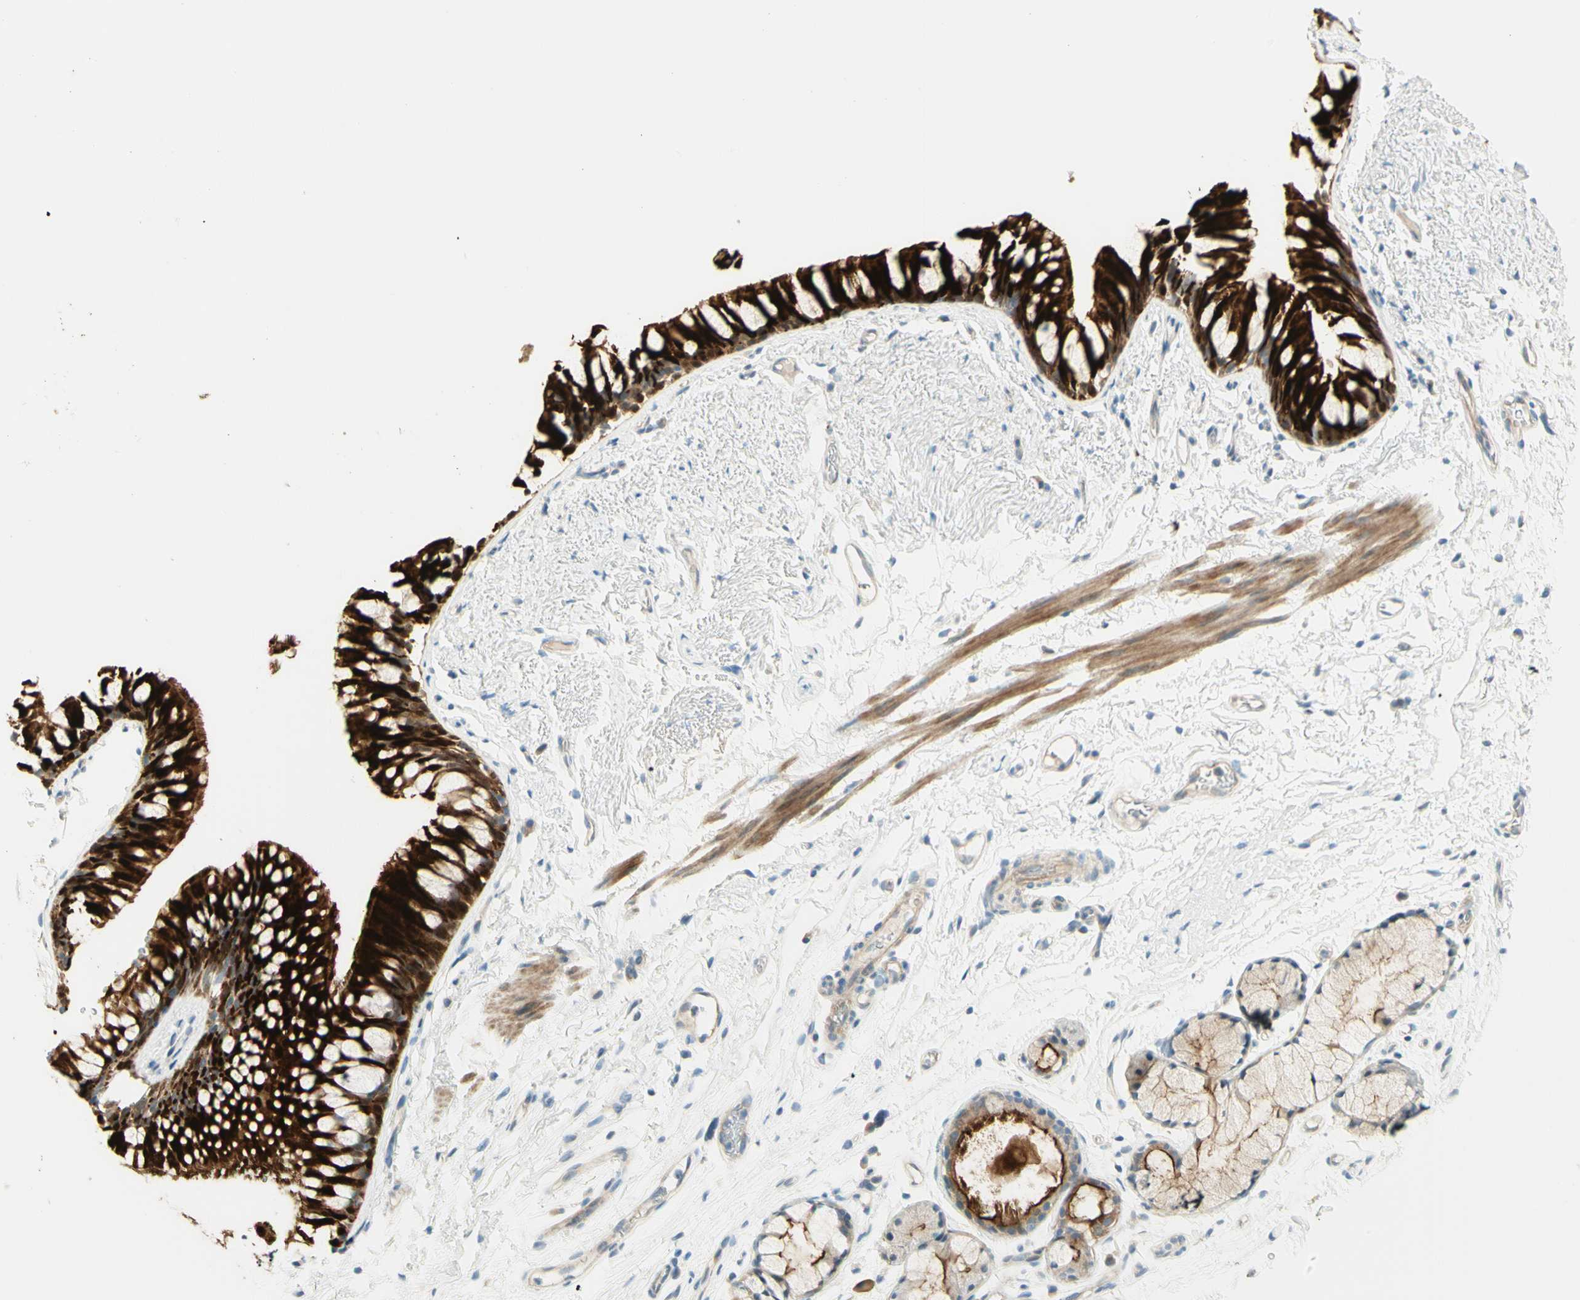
{"staining": {"intensity": "negative", "quantity": "none", "location": "none"}, "tissue": "adipose tissue", "cell_type": "Adipocytes", "image_type": "normal", "snomed": [{"axis": "morphology", "description": "Normal tissue, NOS"}, {"axis": "topography", "description": "Bronchus"}], "caption": "Adipocytes show no significant positivity in benign adipose tissue. (DAB immunohistochemistry visualized using brightfield microscopy, high magnification).", "gene": "PROM1", "patient": {"sex": "female", "age": 73}}